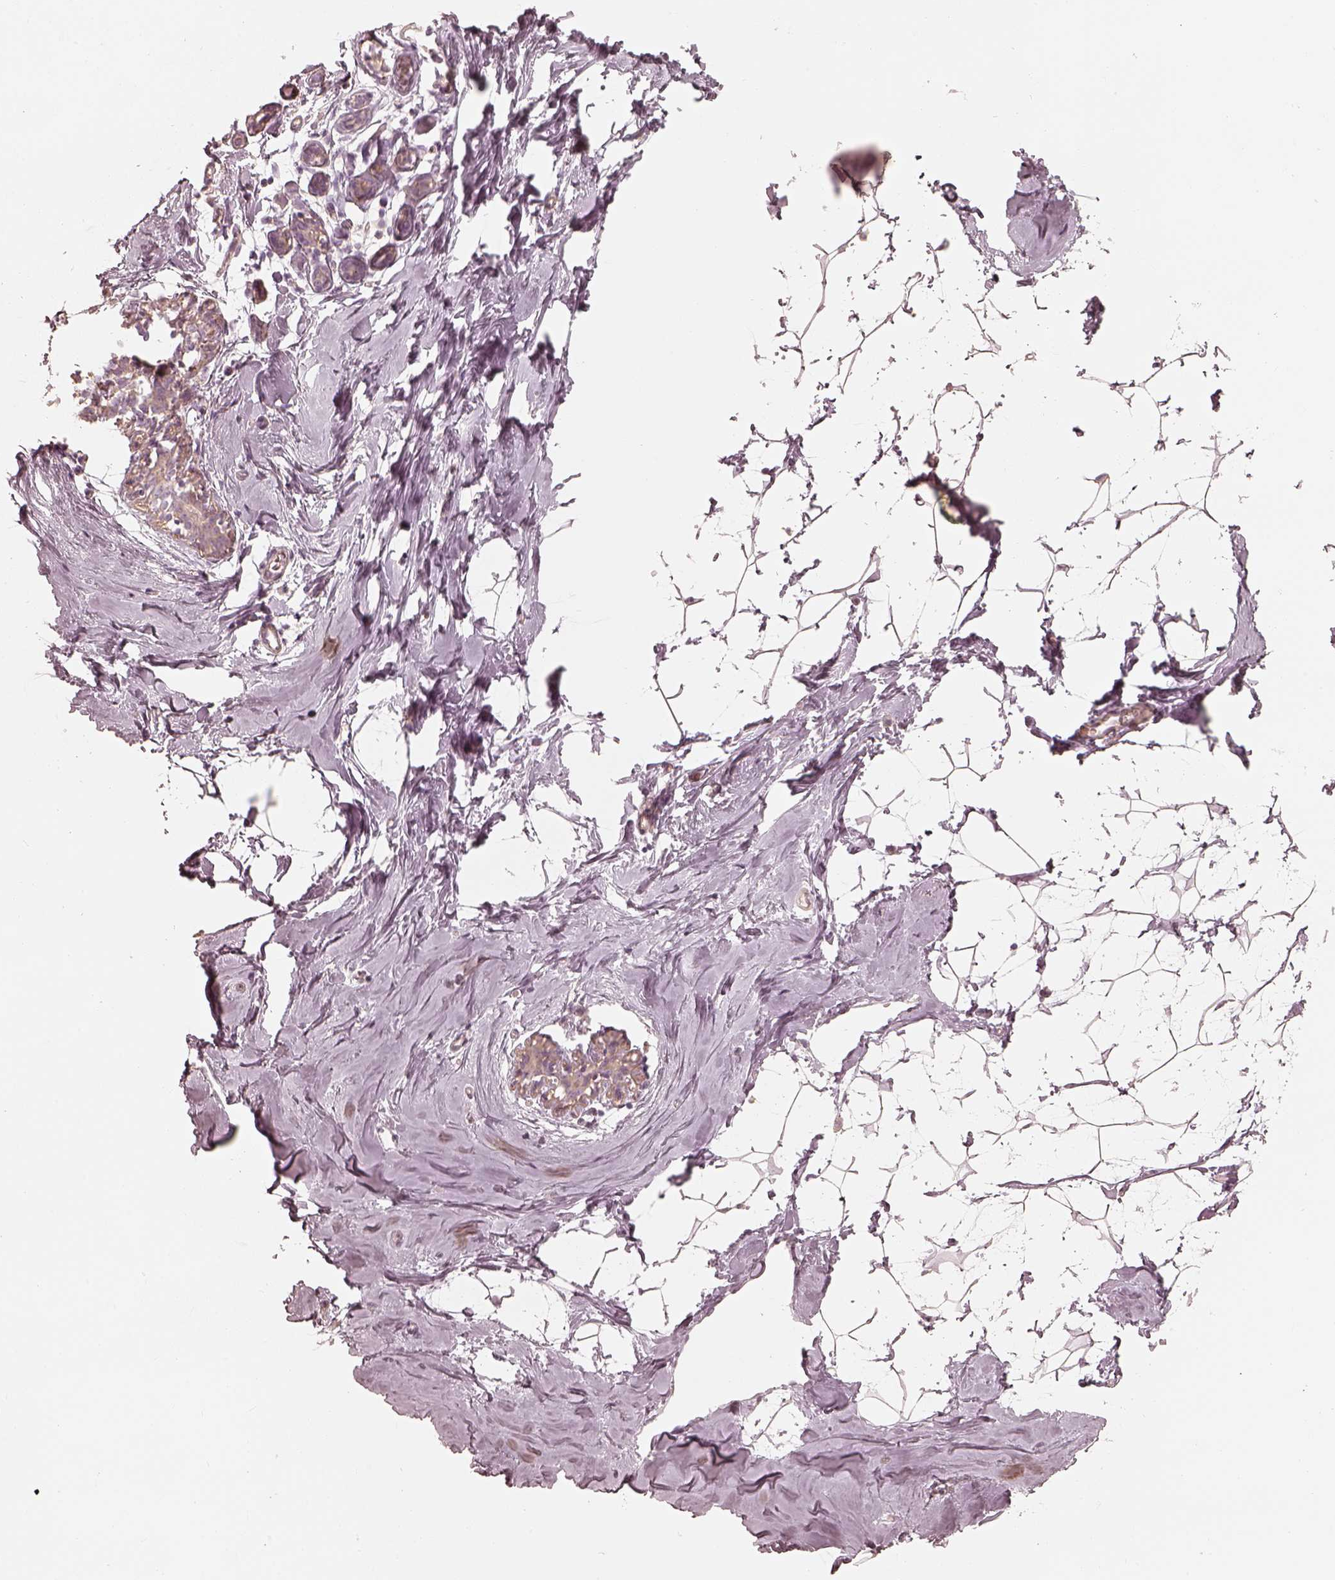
{"staining": {"intensity": "negative", "quantity": "none", "location": "none"}, "tissue": "breast", "cell_type": "Adipocytes", "image_type": "normal", "snomed": [{"axis": "morphology", "description": "Normal tissue, NOS"}, {"axis": "topography", "description": "Breast"}], "caption": "This image is of normal breast stained with immunohistochemistry to label a protein in brown with the nuclei are counter-stained blue. There is no expression in adipocytes.", "gene": "FMNL2", "patient": {"sex": "female", "age": 32}}